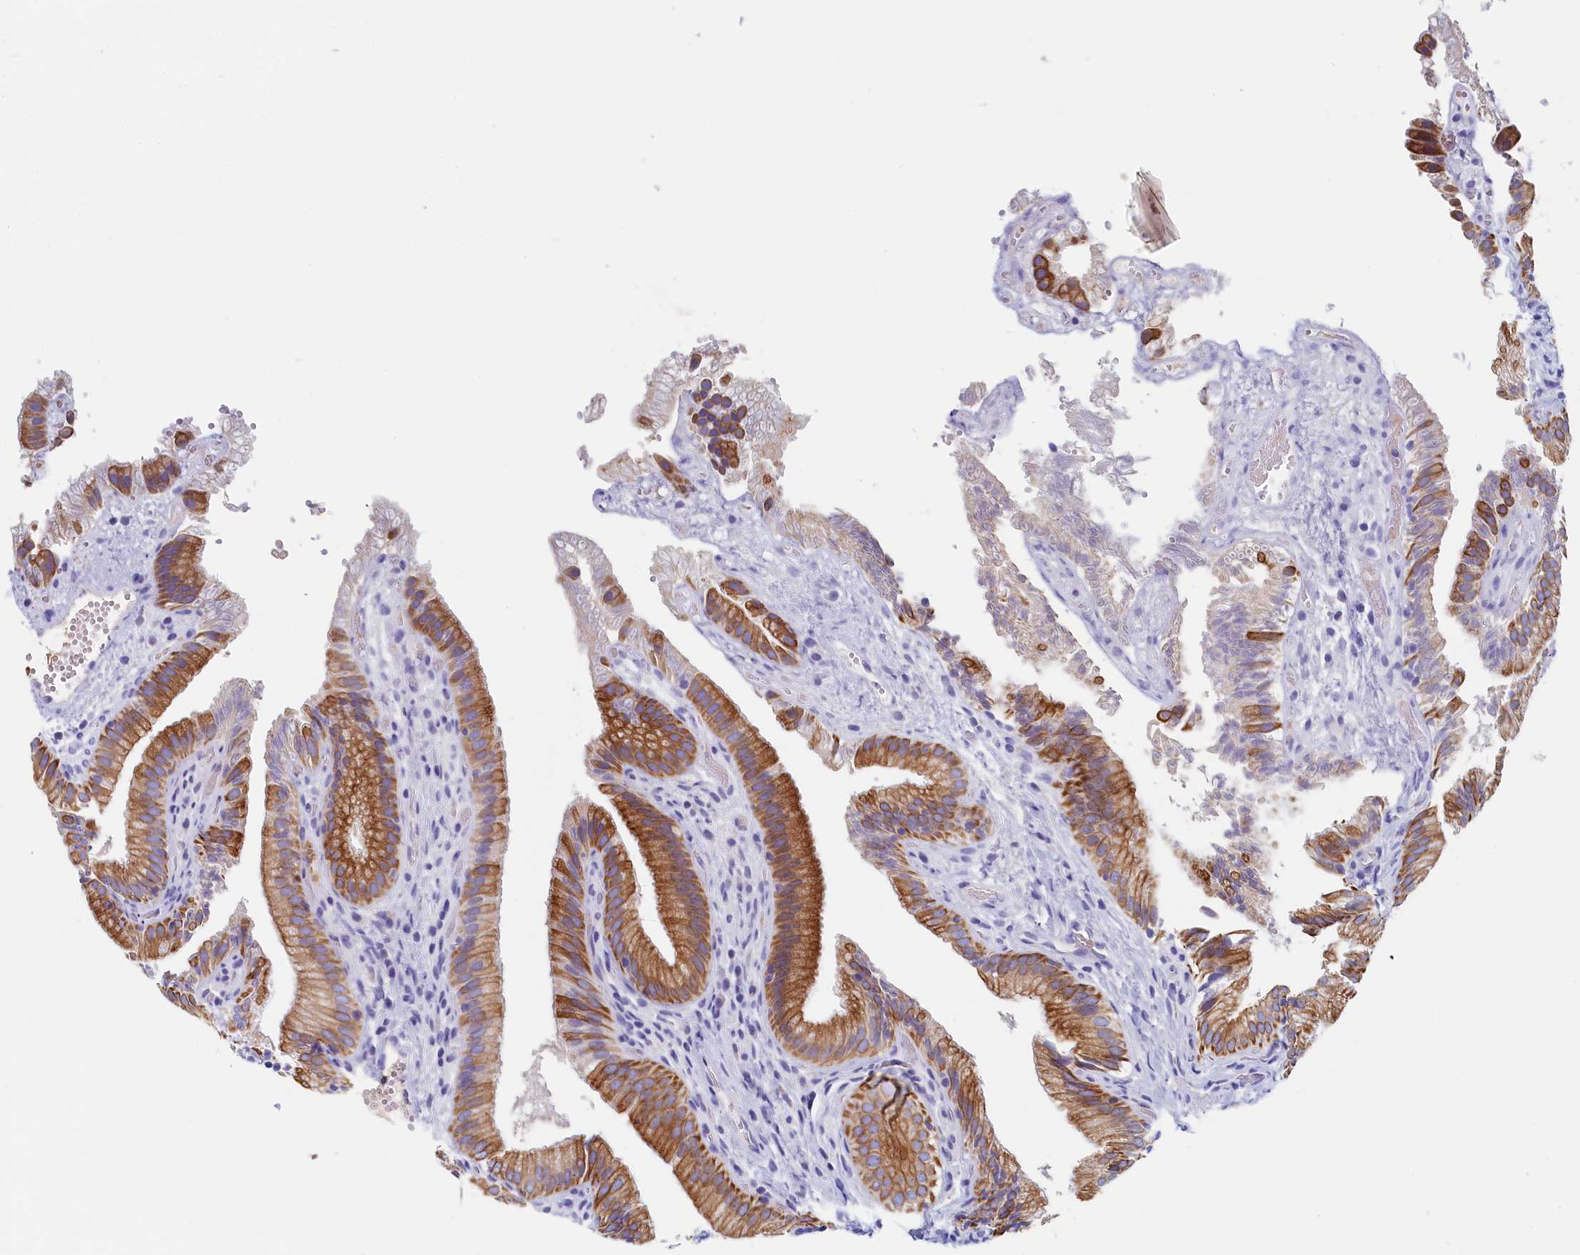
{"staining": {"intensity": "moderate", "quantity": ">75%", "location": "cytoplasmic/membranous"}, "tissue": "gallbladder", "cell_type": "Glandular cells", "image_type": "normal", "snomed": [{"axis": "morphology", "description": "Normal tissue, NOS"}, {"axis": "topography", "description": "Gallbladder"}], "caption": "A brown stain shows moderate cytoplasmic/membranous expression of a protein in glandular cells of normal gallbladder. (Brightfield microscopy of DAB IHC at high magnification).", "gene": "GUCA1C", "patient": {"sex": "female", "age": 30}}